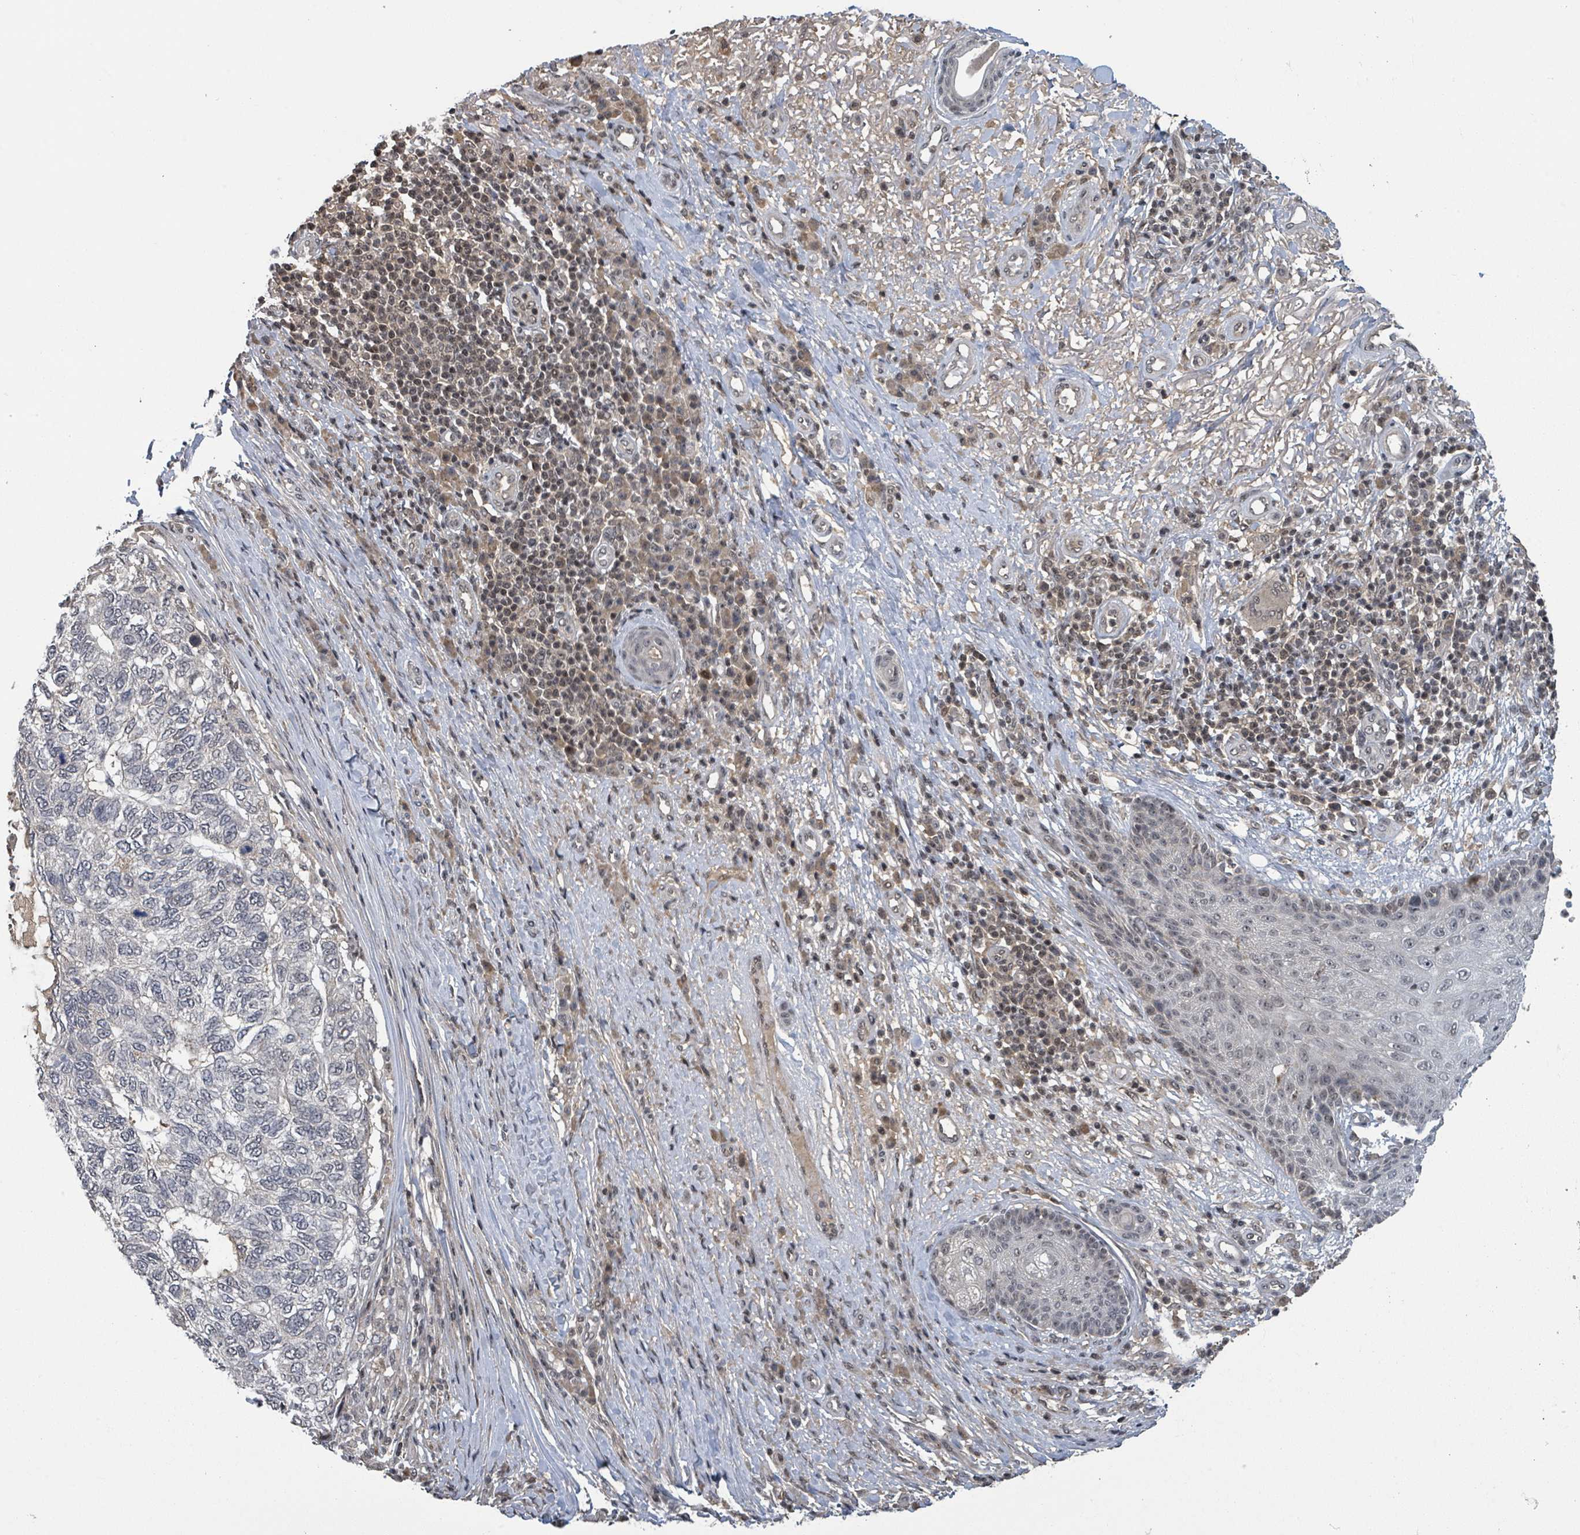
{"staining": {"intensity": "negative", "quantity": "none", "location": "none"}, "tissue": "skin cancer", "cell_type": "Tumor cells", "image_type": "cancer", "snomed": [{"axis": "morphology", "description": "Basal cell carcinoma"}, {"axis": "topography", "description": "Skin"}], "caption": "Basal cell carcinoma (skin) was stained to show a protein in brown. There is no significant expression in tumor cells.", "gene": "ZBTB14", "patient": {"sex": "female", "age": 65}}